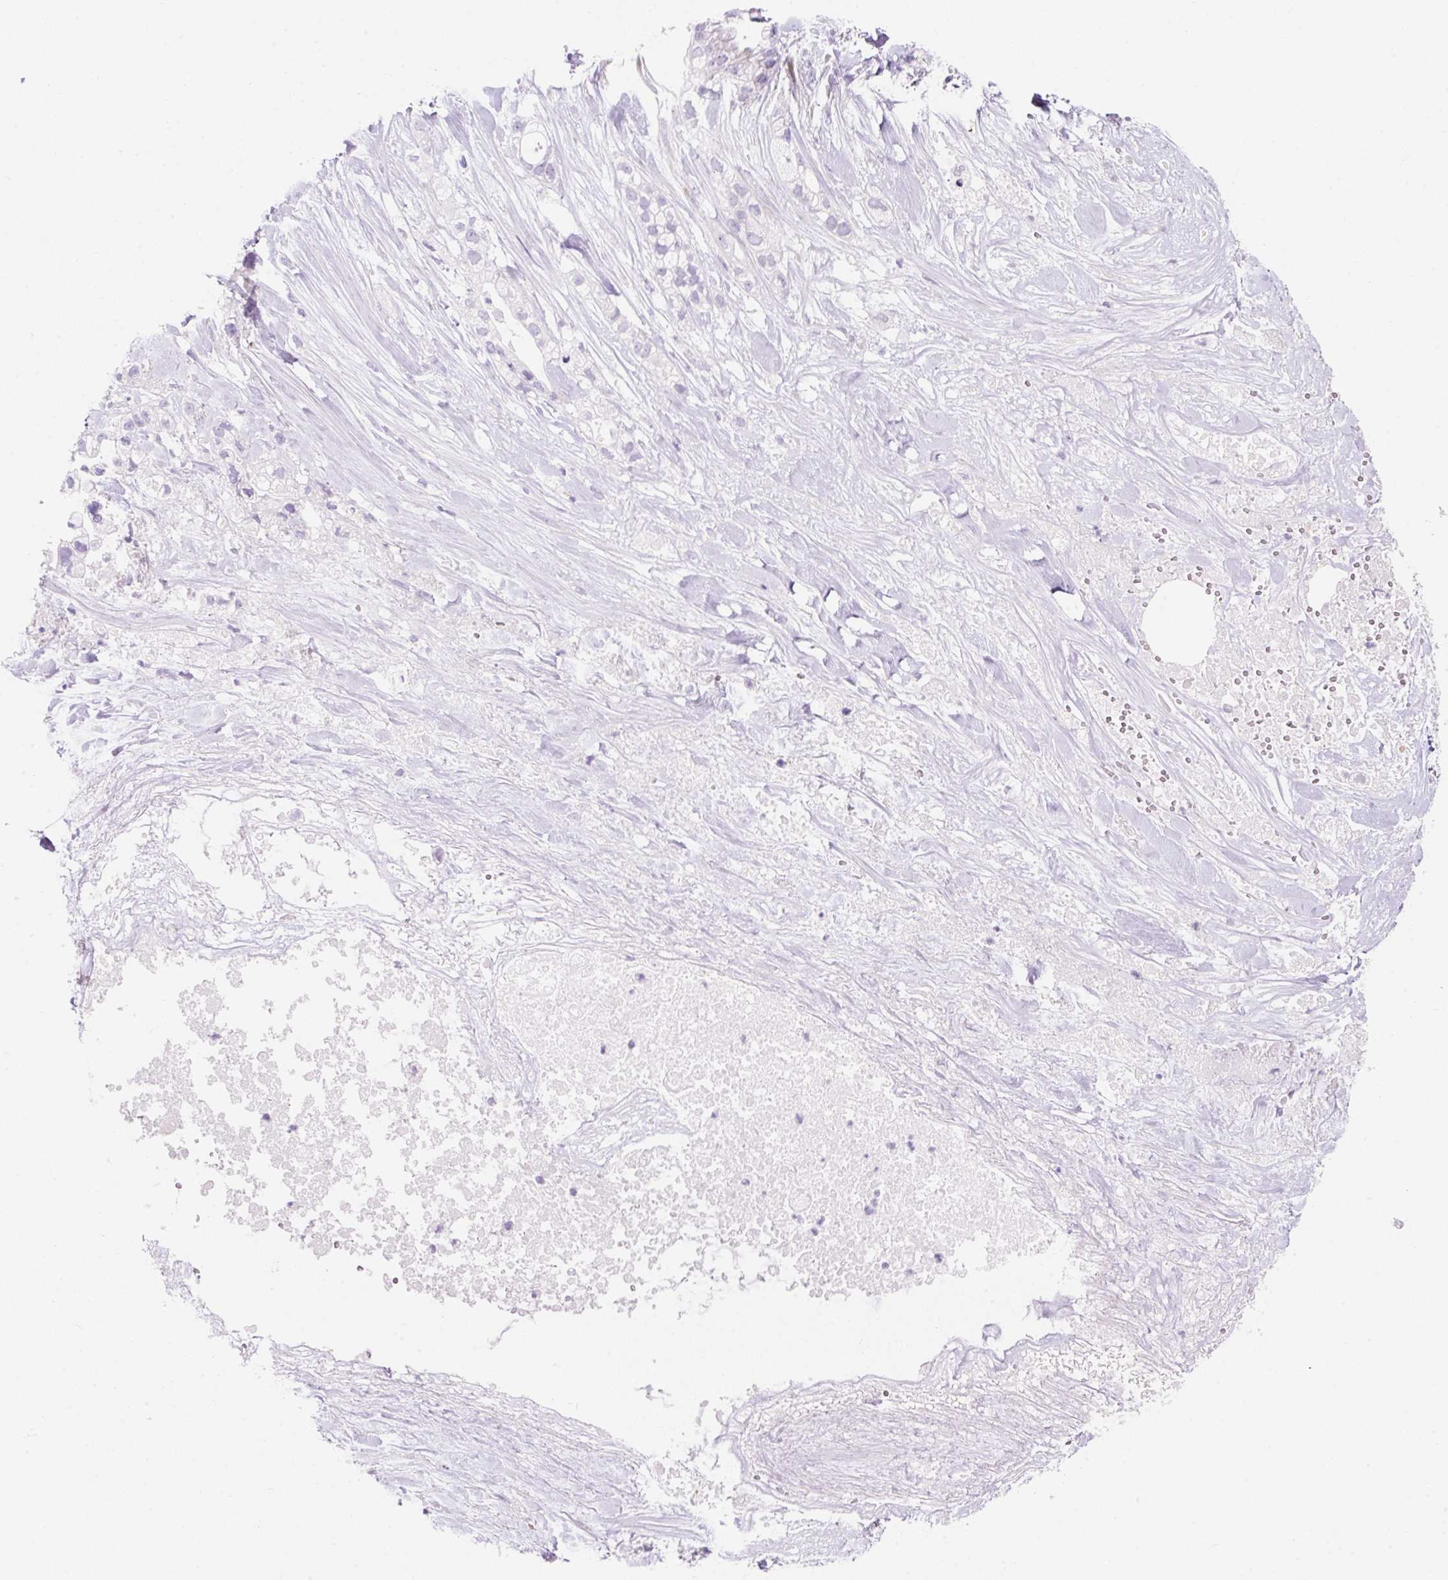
{"staining": {"intensity": "negative", "quantity": "none", "location": "none"}, "tissue": "pancreatic cancer", "cell_type": "Tumor cells", "image_type": "cancer", "snomed": [{"axis": "morphology", "description": "Adenocarcinoma, NOS"}, {"axis": "topography", "description": "Pancreas"}], "caption": "High magnification brightfield microscopy of pancreatic cancer stained with DAB (3,3'-diaminobenzidine) (brown) and counterstained with hematoxylin (blue): tumor cells show no significant expression.", "gene": "ZNF121", "patient": {"sex": "male", "age": 44}}